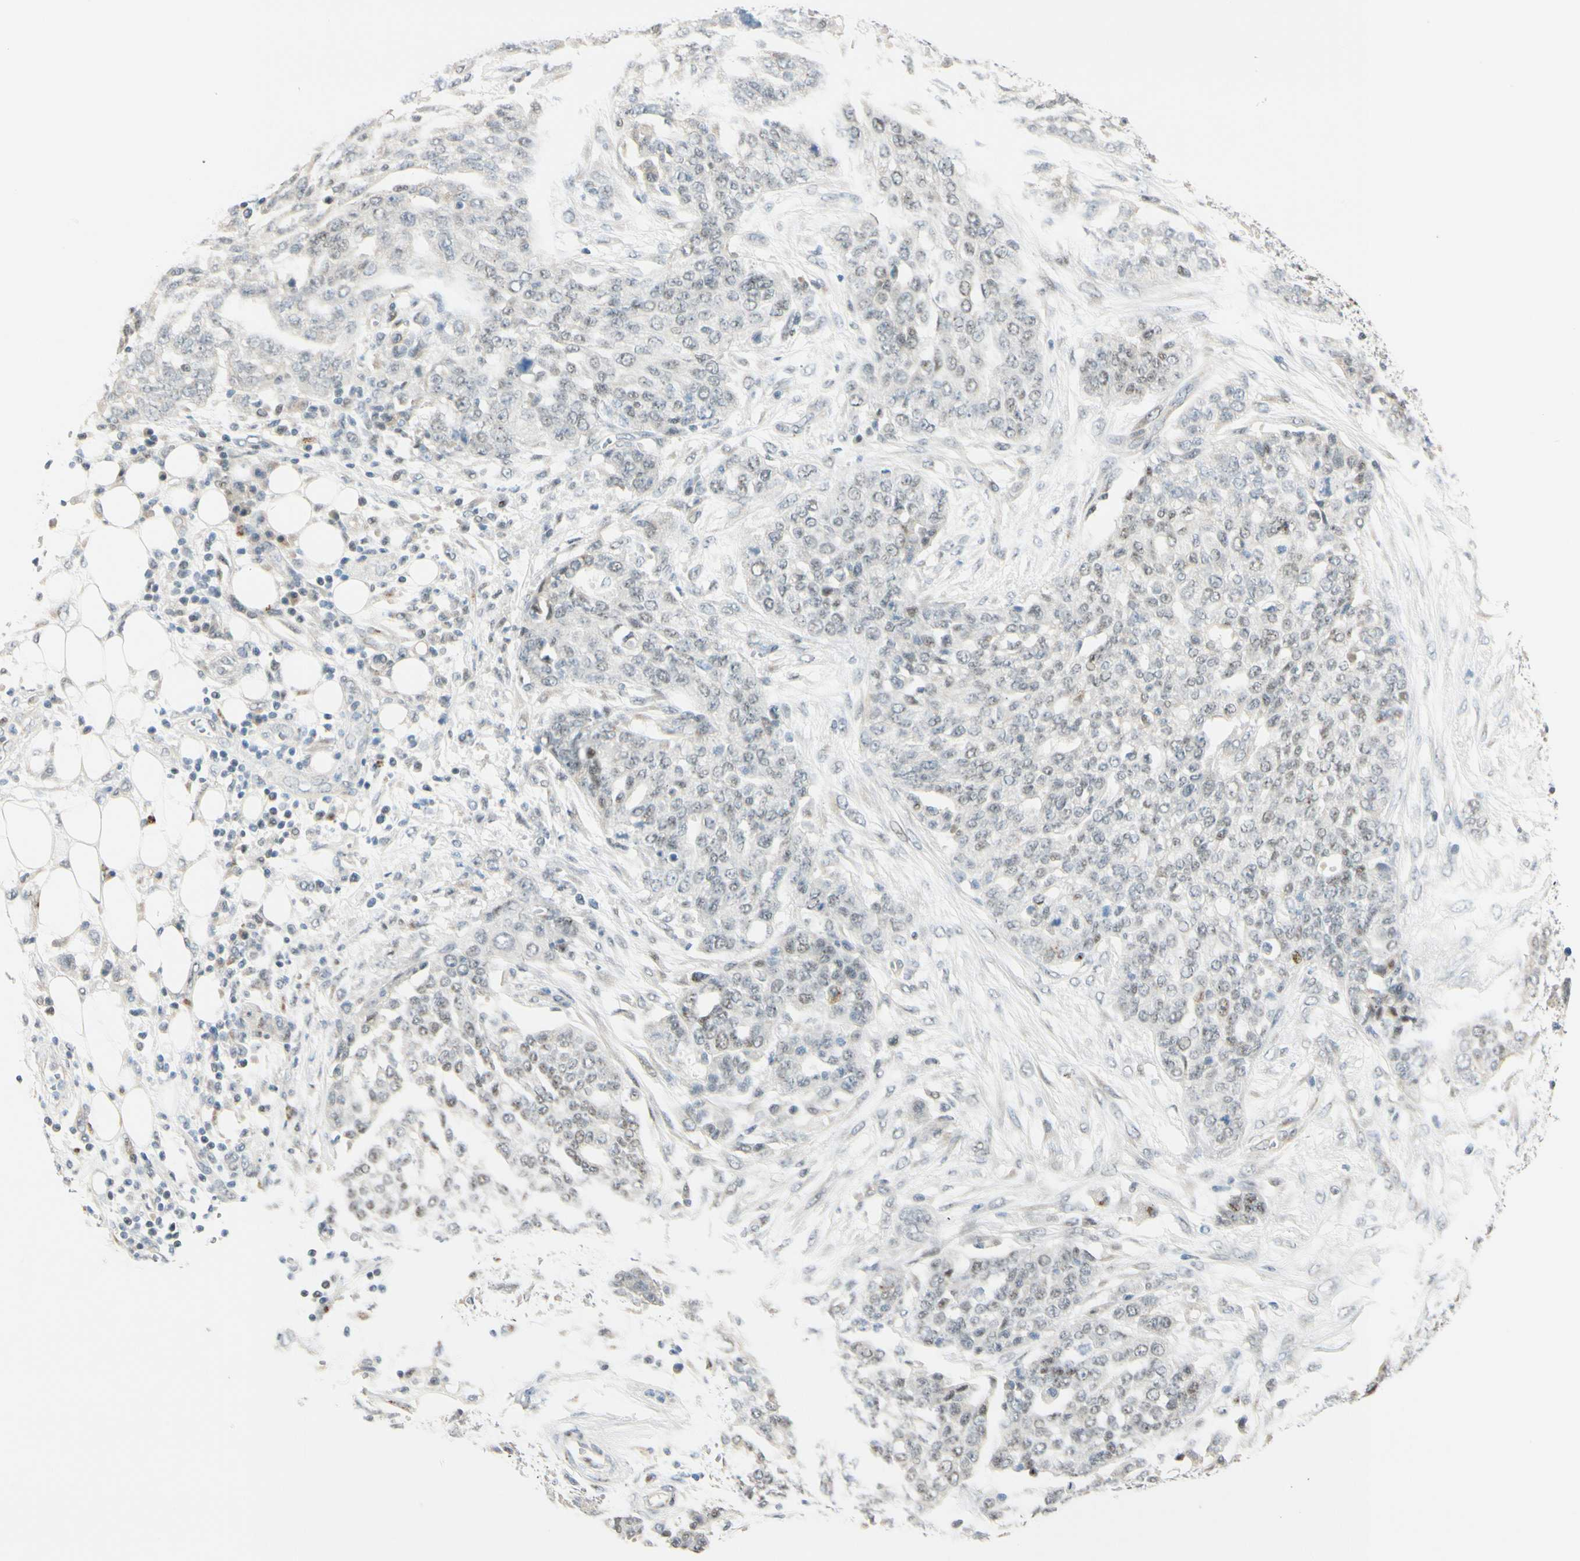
{"staining": {"intensity": "weak", "quantity": "<25%", "location": "nuclear"}, "tissue": "ovarian cancer", "cell_type": "Tumor cells", "image_type": "cancer", "snomed": [{"axis": "morphology", "description": "Cystadenocarcinoma, serous, NOS"}, {"axis": "topography", "description": "Soft tissue"}, {"axis": "topography", "description": "Ovary"}], "caption": "Immunohistochemistry of human ovarian serous cystadenocarcinoma demonstrates no expression in tumor cells.", "gene": "B4GALNT1", "patient": {"sex": "female", "age": 57}}